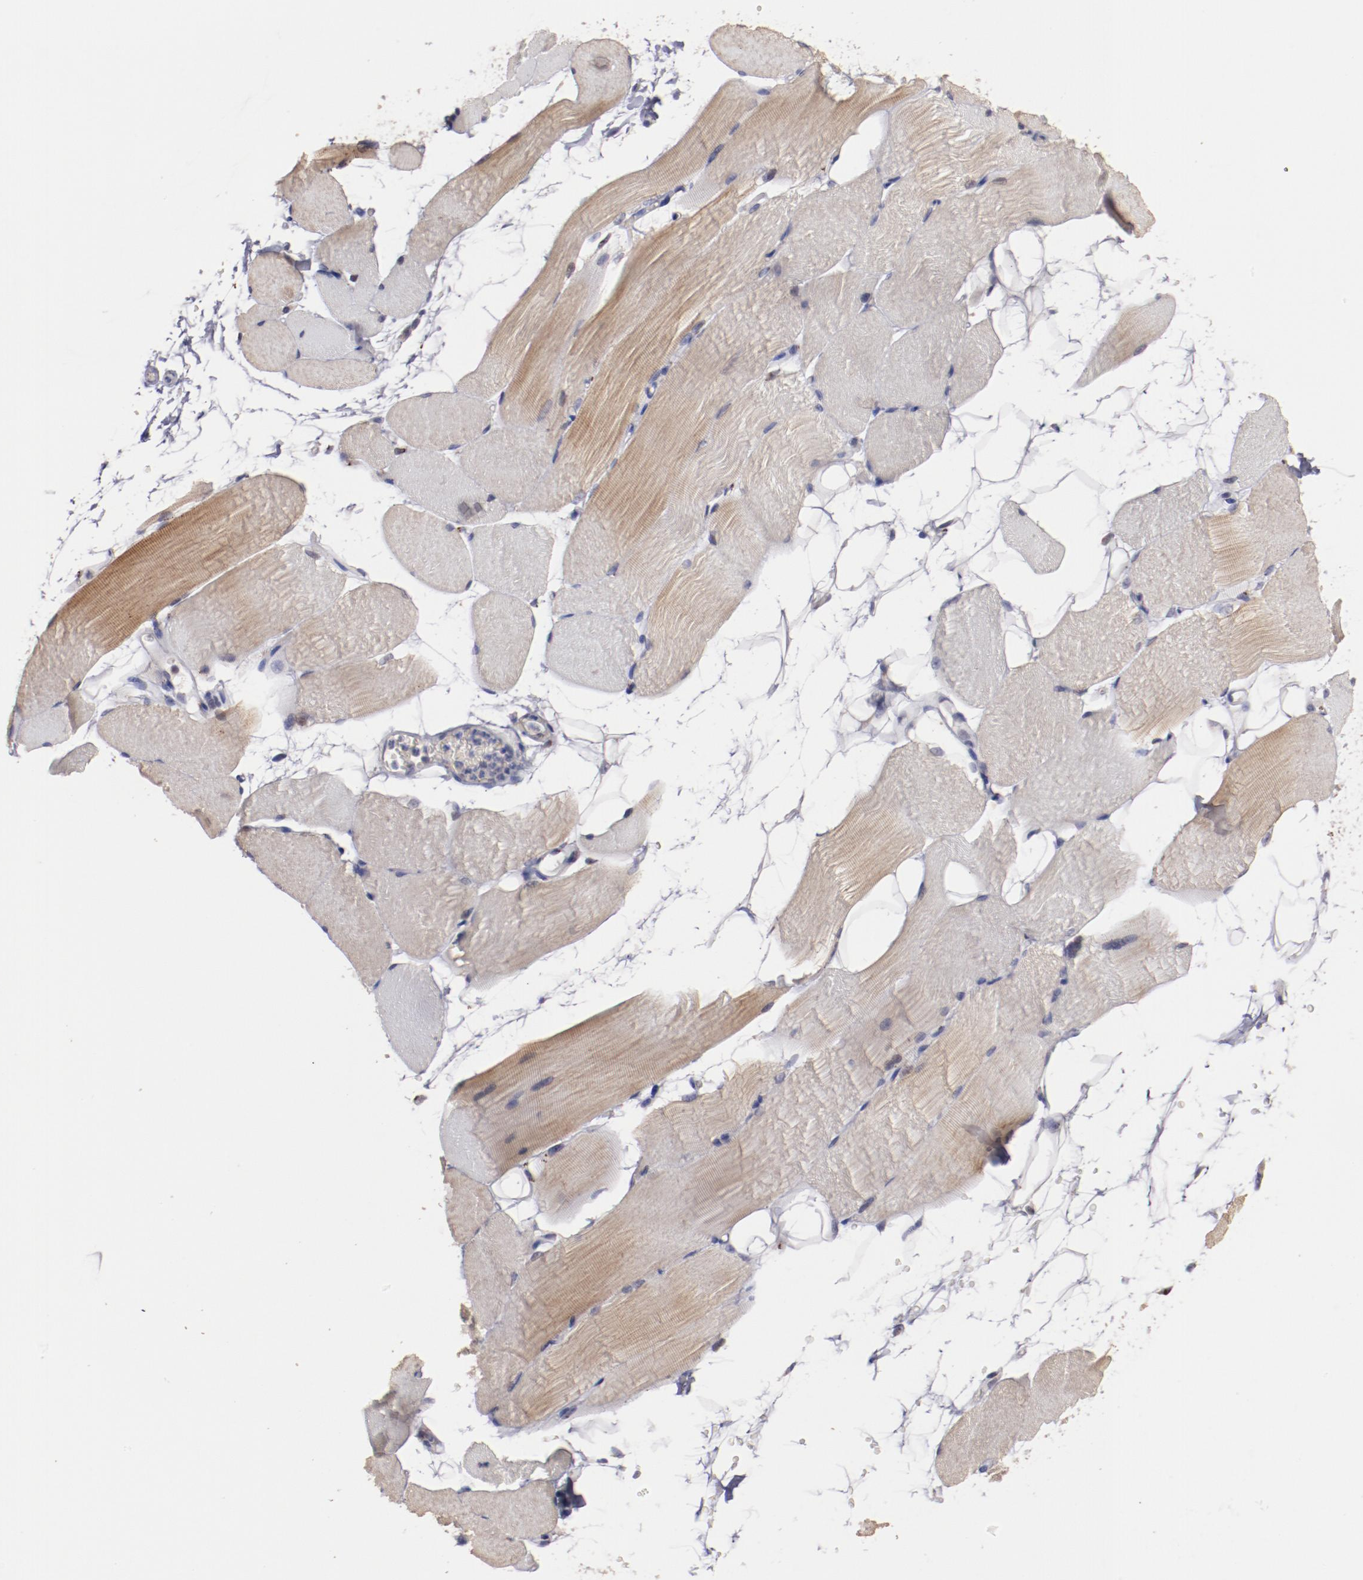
{"staining": {"intensity": "weak", "quantity": "25%-75%", "location": "cytoplasmic/membranous"}, "tissue": "skeletal muscle", "cell_type": "Myocytes", "image_type": "normal", "snomed": [{"axis": "morphology", "description": "Normal tissue, NOS"}, {"axis": "topography", "description": "Skeletal muscle"}, {"axis": "topography", "description": "Parathyroid gland"}], "caption": "Benign skeletal muscle displays weak cytoplasmic/membranous staining in approximately 25%-75% of myocytes, visualized by immunohistochemistry. (DAB IHC with brightfield microscopy, high magnification).", "gene": "GOLIM4", "patient": {"sex": "female", "age": 37}}